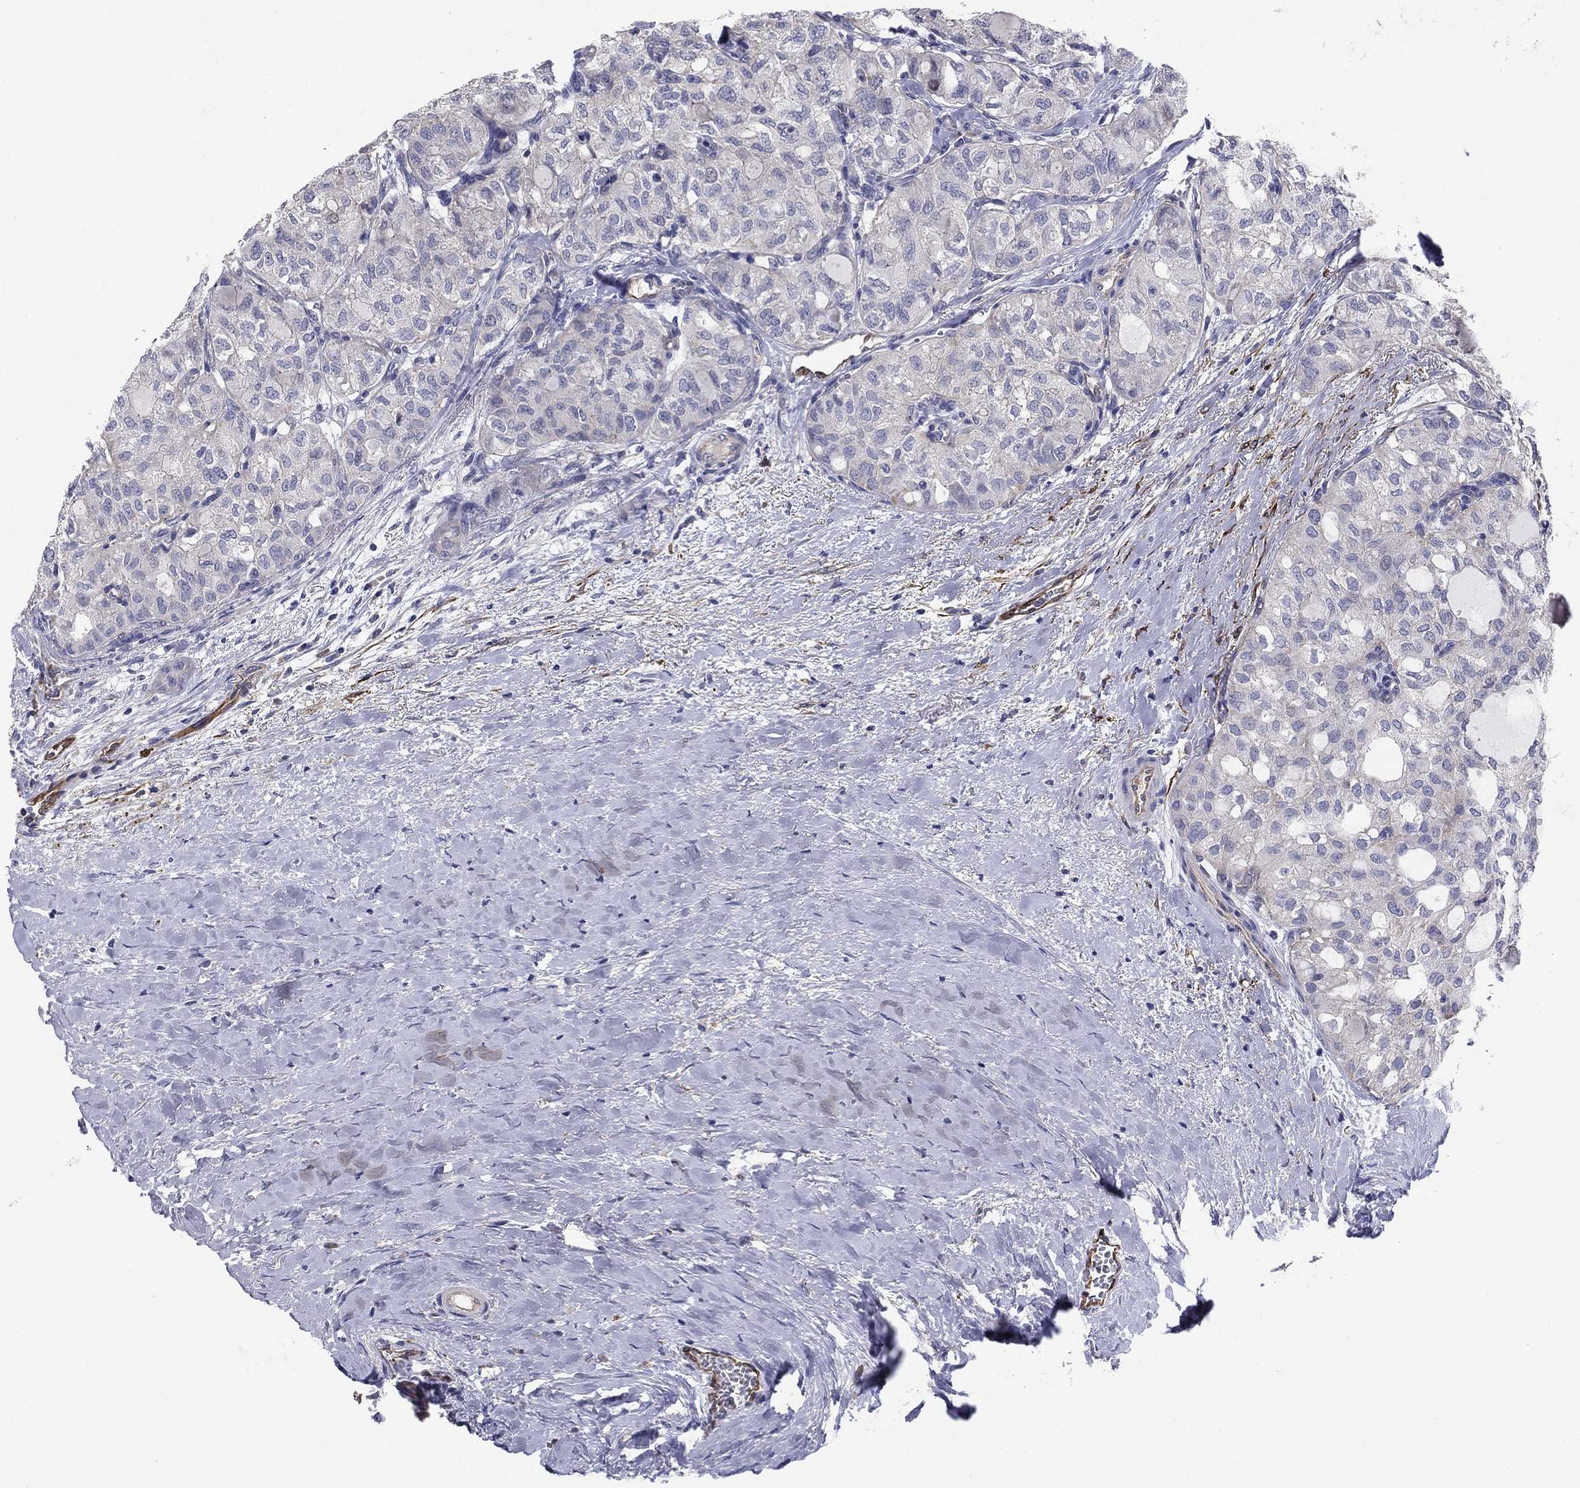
{"staining": {"intensity": "negative", "quantity": "none", "location": "none"}, "tissue": "thyroid cancer", "cell_type": "Tumor cells", "image_type": "cancer", "snomed": [{"axis": "morphology", "description": "Follicular adenoma carcinoma, NOS"}, {"axis": "topography", "description": "Thyroid gland"}], "caption": "Follicular adenoma carcinoma (thyroid) was stained to show a protein in brown. There is no significant positivity in tumor cells.", "gene": "EMP2", "patient": {"sex": "male", "age": 75}}